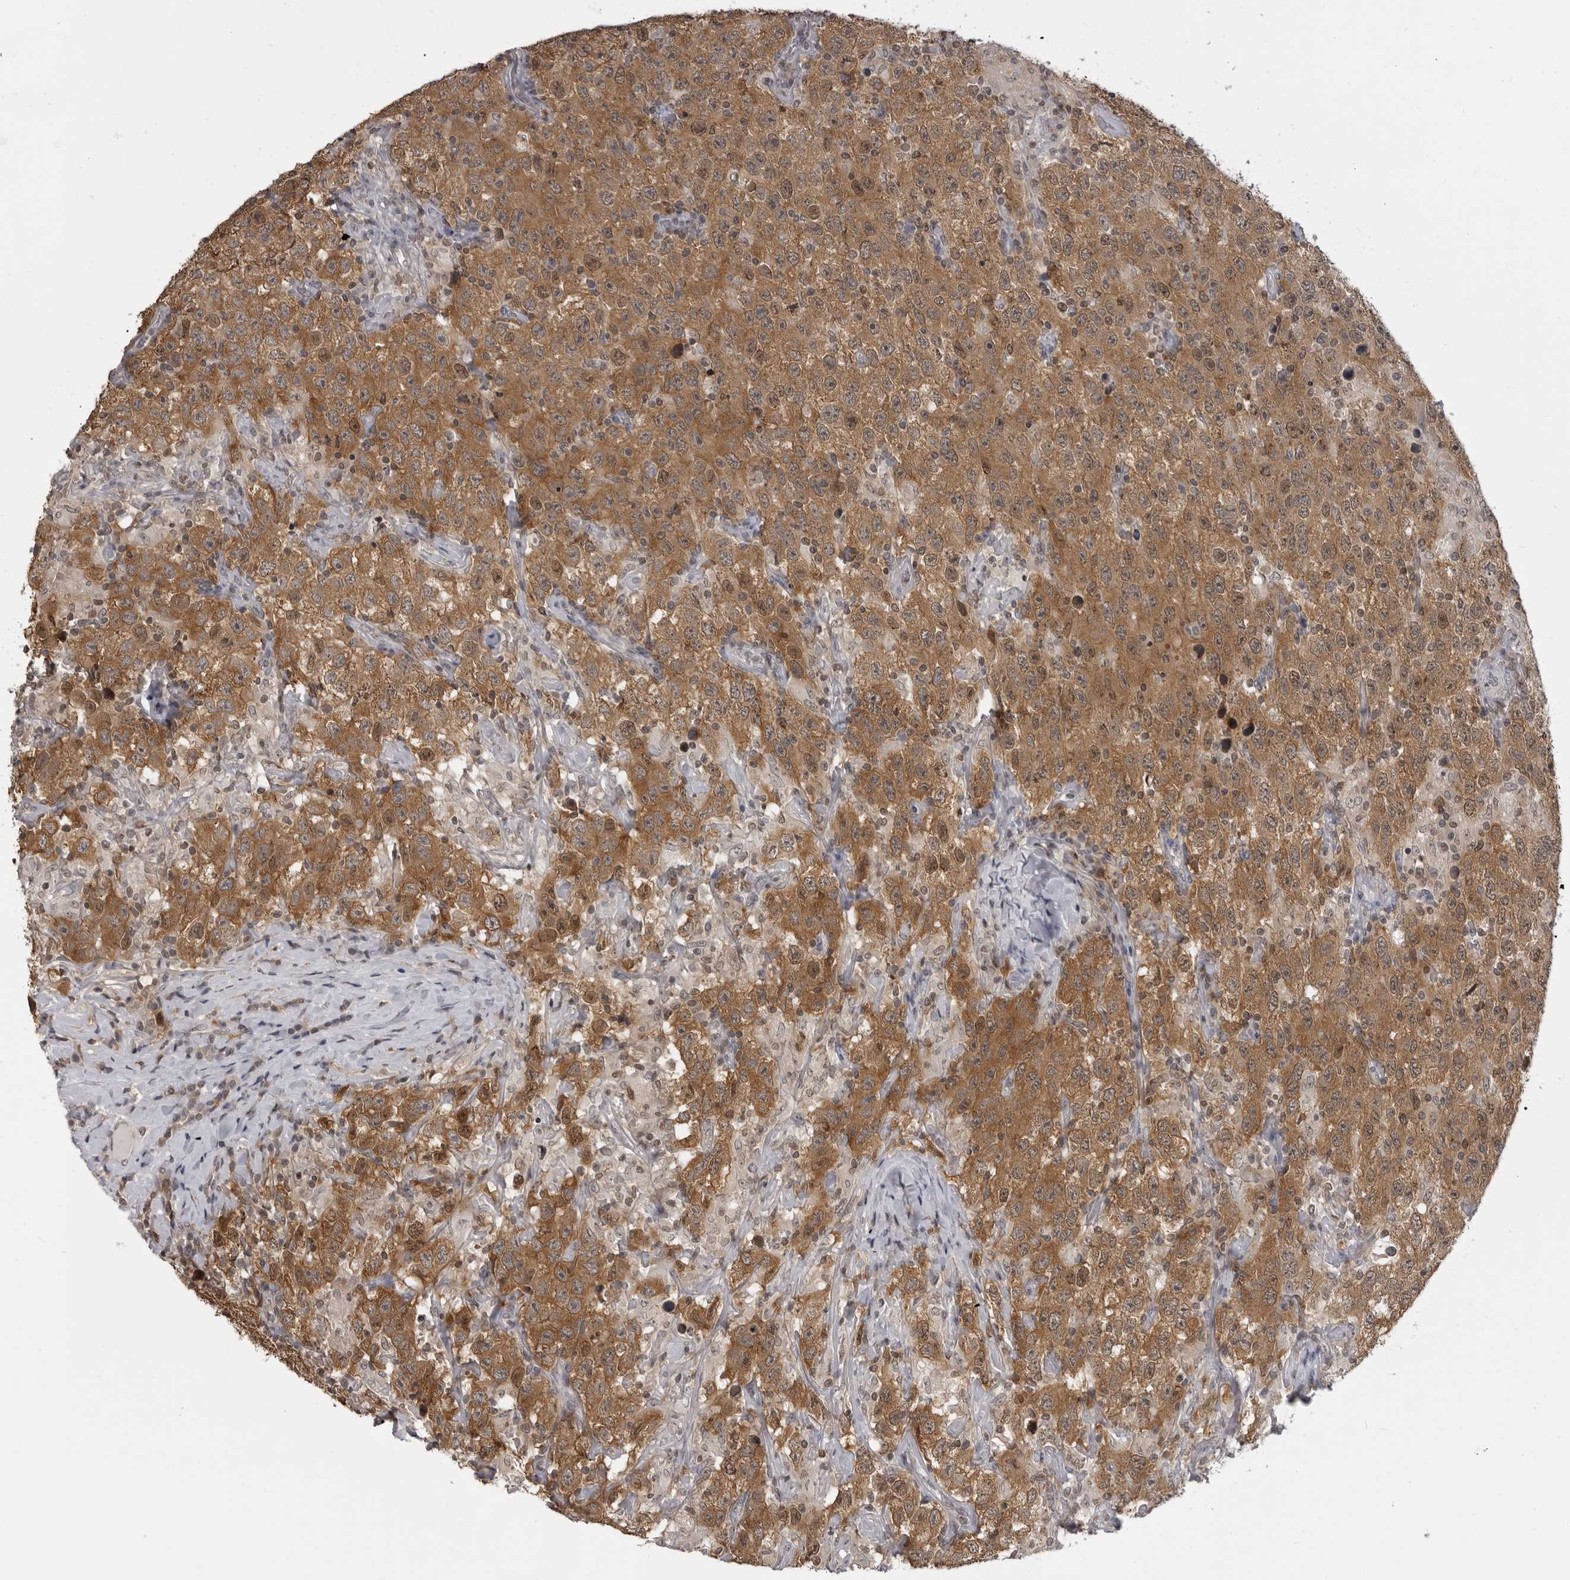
{"staining": {"intensity": "moderate", "quantity": ">75%", "location": "cytoplasmic/membranous,nuclear"}, "tissue": "testis cancer", "cell_type": "Tumor cells", "image_type": "cancer", "snomed": [{"axis": "morphology", "description": "Seminoma, NOS"}, {"axis": "topography", "description": "Testis"}], "caption": "Human testis cancer stained with a brown dye demonstrates moderate cytoplasmic/membranous and nuclear positive staining in about >75% of tumor cells.", "gene": "PDCL3", "patient": {"sex": "male", "age": 41}}